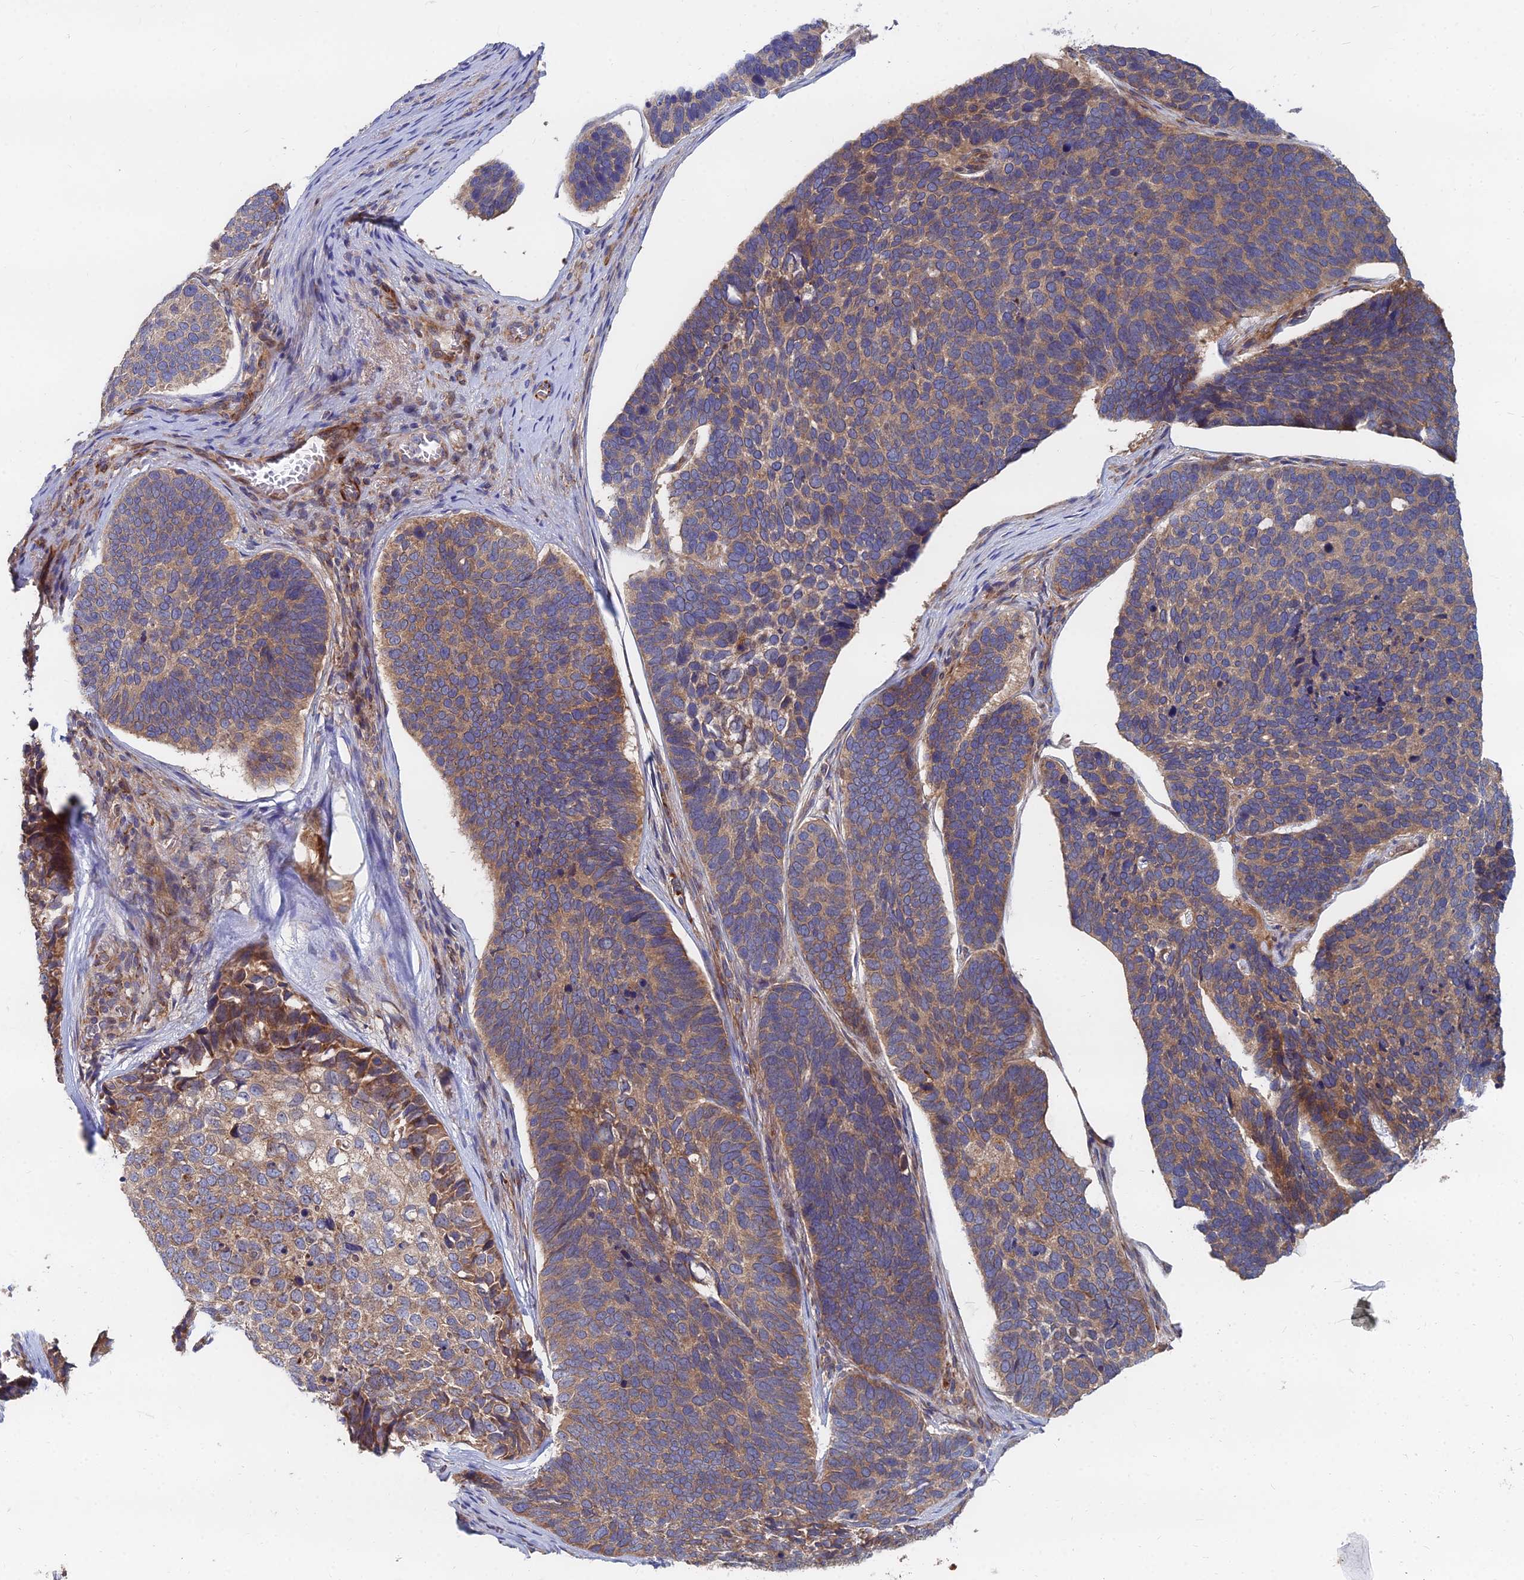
{"staining": {"intensity": "moderate", "quantity": ">75%", "location": "cytoplasmic/membranous"}, "tissue": "skin cancer", "cell_type": "Tumor cells", "image_type": "cancer", "snomed": [{"axis": "morphology", "description": "Basal cell carcinoma"}, {"axis": "topography", "description": "Skin"}], "caption": "This micrograph shows IHC staining of human skin basal cell carcinoma, with medium moderate cytoplasmic/membranous expression in approximately >75% of tumor cells.", "gene": "CCZ1", "patient": {"sex": "male", "age": 62}}